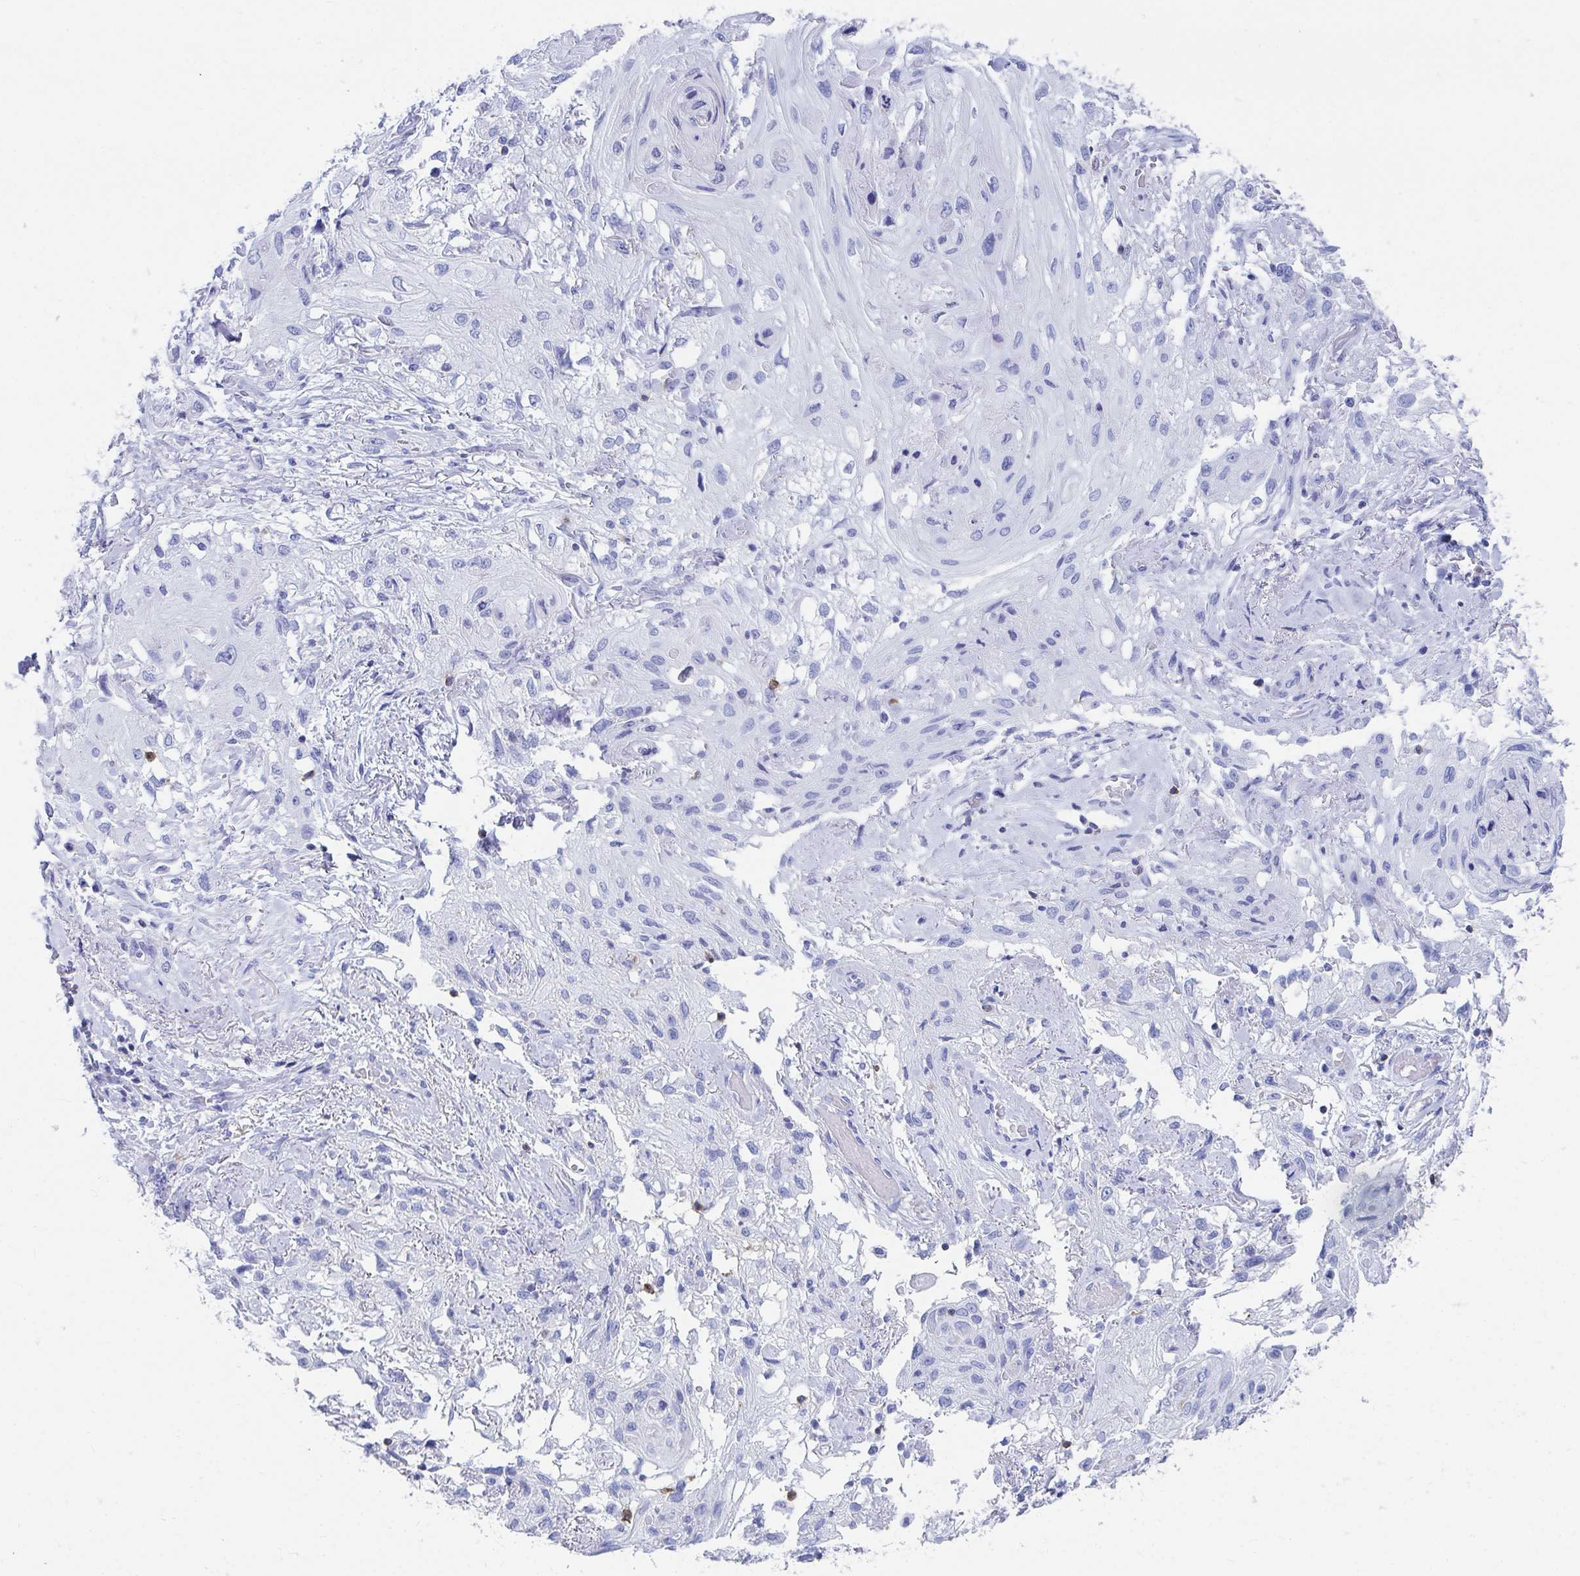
{"staining": {"intensity": "negative", "quantity": "none", "location": "none"}, "tissue": "skin cancer", "cell_type": "Tumor cells", "image_type": "cancer", "snomed": [{"axis": "morphology", "description": "Squamous cell carcinoma, NOS"}, {"axis": "topography", "description": "Skin"}, {"axis": "topography", "description": "Vulva"}], "caption": "Skin cancer (squamous cell carcinoma) was stained to show a protein in brown. There is no significant positivity in tumor cells.", "gene": "CD7", "patient": {"sex": "female", "age": 86}}